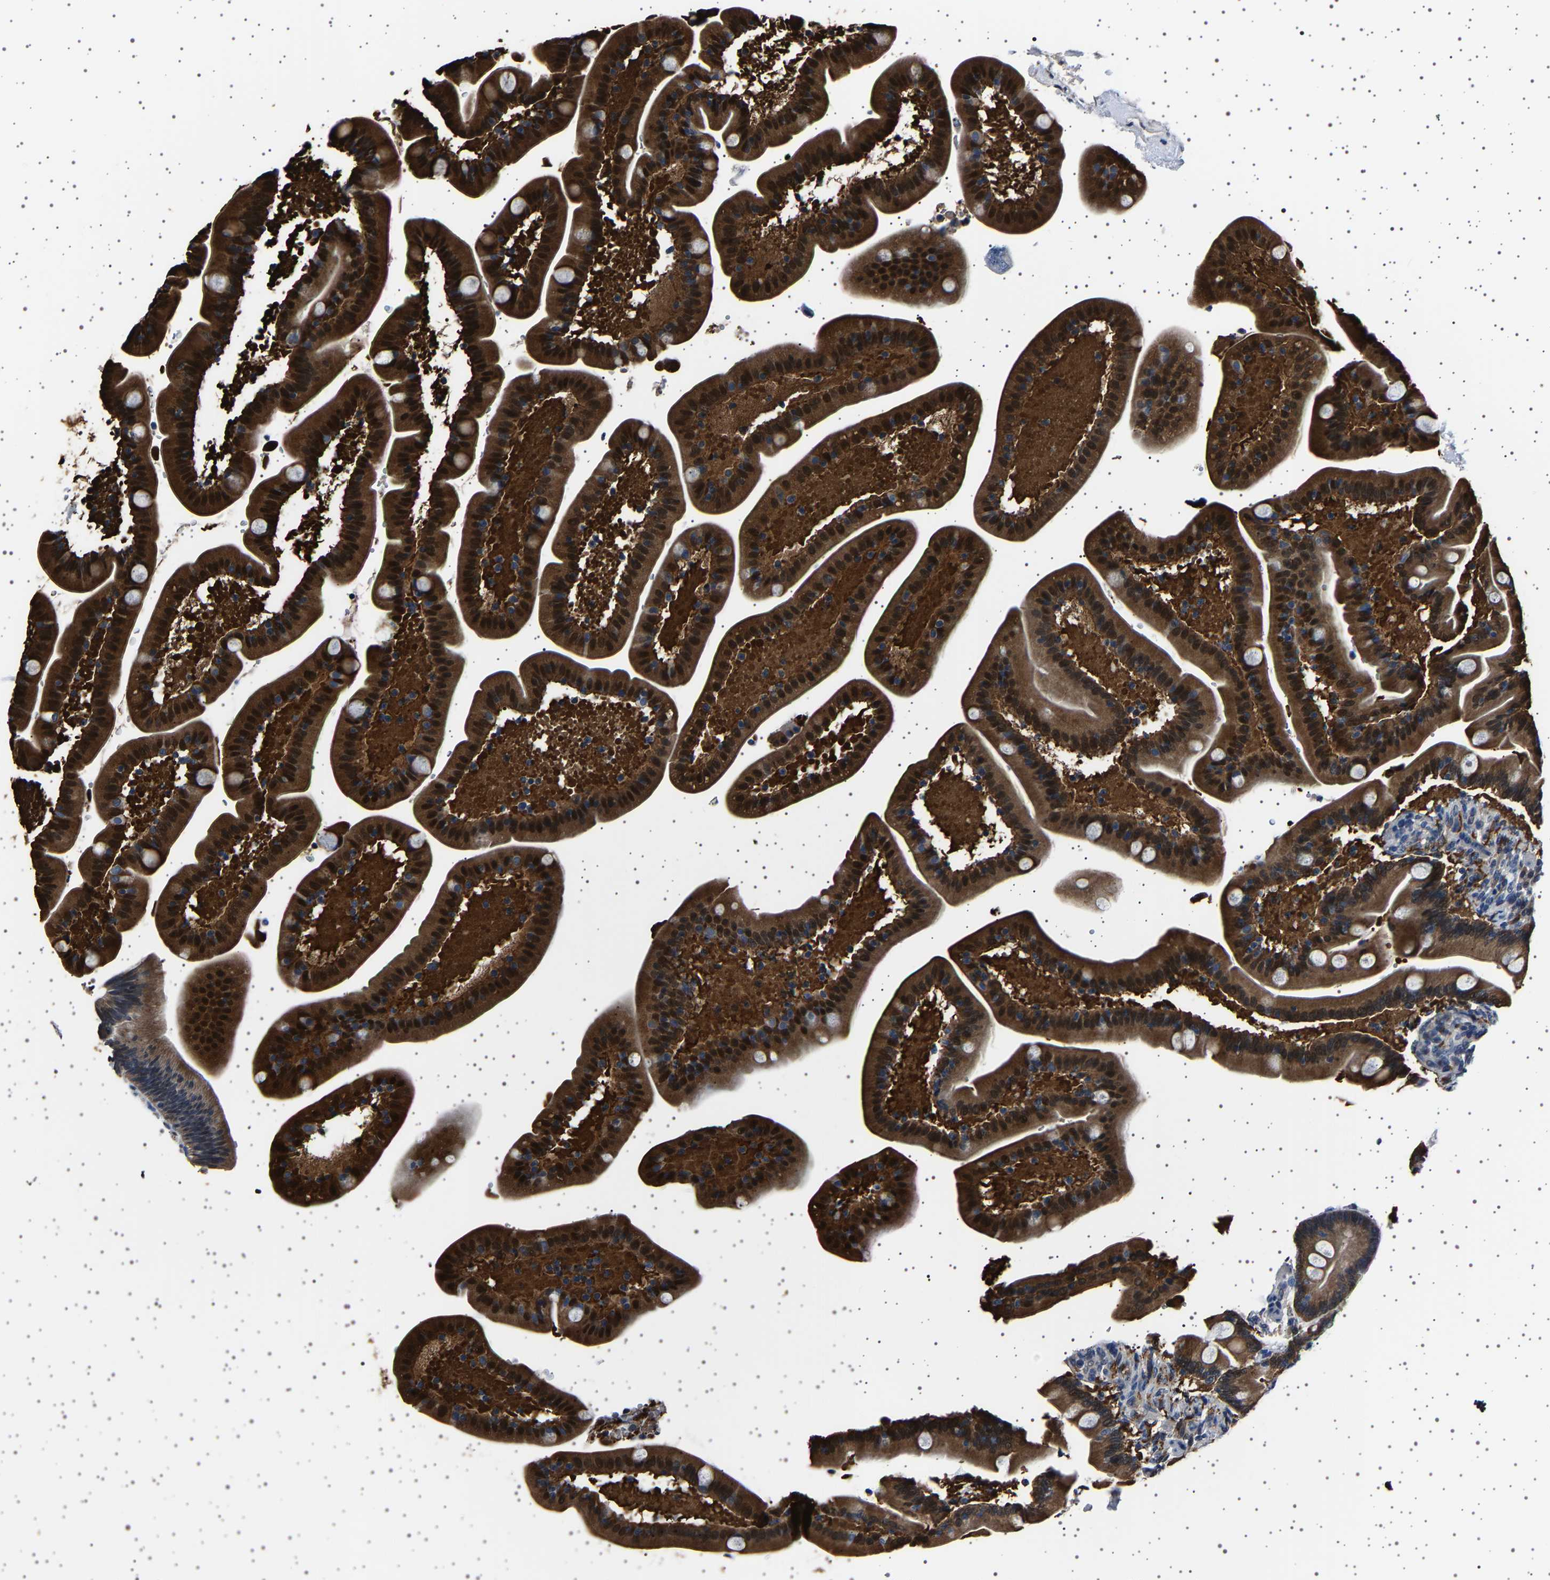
{"staining": {"intensity": "strong", "quantity": ">75%", "location": "cytoplasmic/membranous"}, "tissue": "duodenum", "cell_type": "Glandular cells", "image_type": "normal", "snomed": [{"axis": "morphology", "description": "Normal tissue, NOS"}, {"axis": "topography", "description": "Duodenum"}], "caption": "The photomicrograph exhibits immunohistochemical staining of benign duodenum. There is strong cytoplasmic/membranous expression is identified in approximately >75% of glandular cells.", "gene": "IL10RB", "patient": {"sex": "male", "age": 54}}